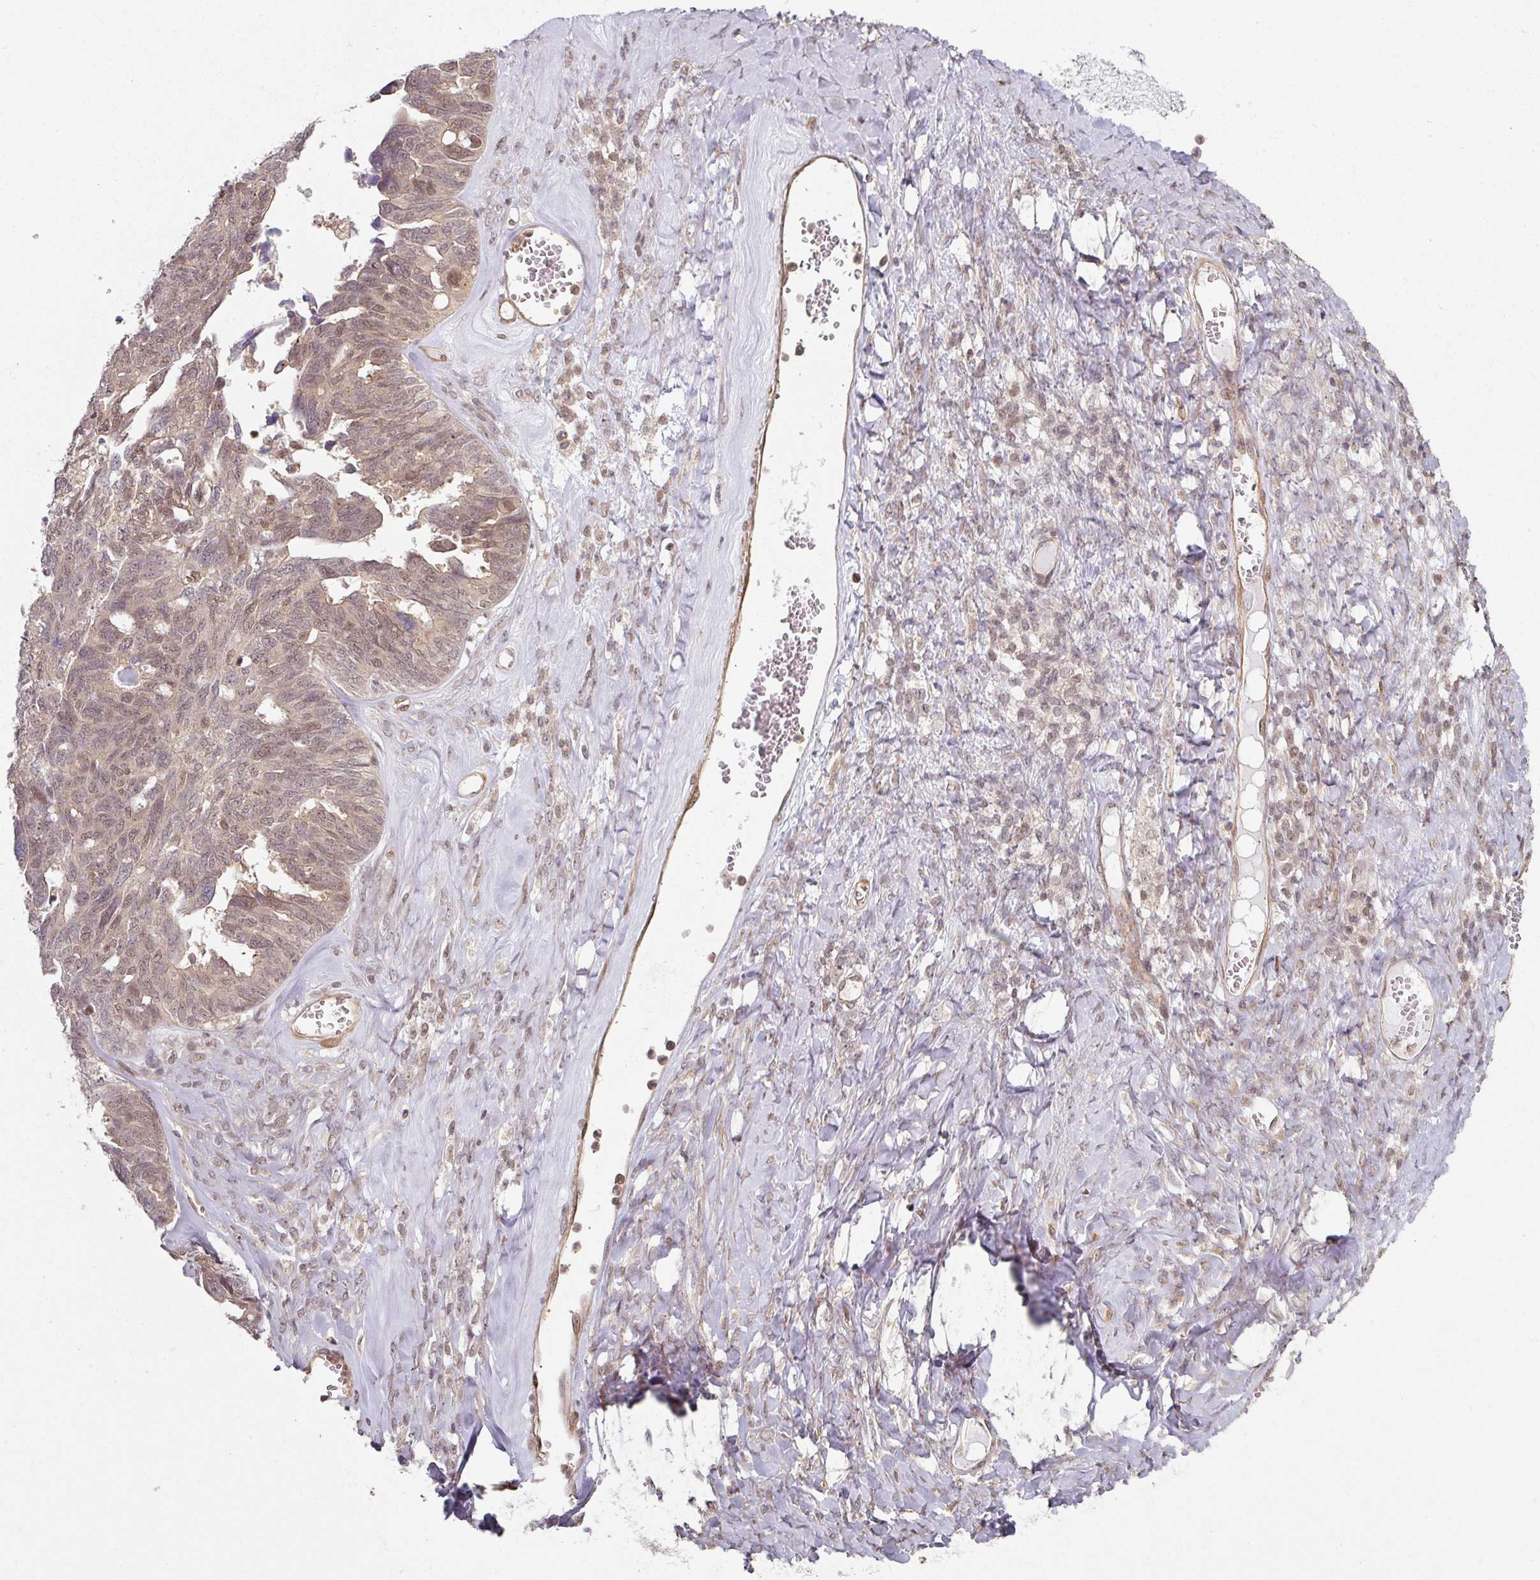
{"staining": {"intensity": "weak", "quantity": "25%-75%", "location": "nuclear"}, "tissue": "ovarian cancer", "cell_type": "Tumor cells", "image_type": "cancer", "snomed": [{"axis": "morphology", "description": "Cystadenocarcinoma, serous, NOS"}, {"axis": "topography", "description": "Ovary"}], "caption": "Ovarian cancer (serous cystadenocarcinoma) tissue demonstrates weak nuclear staining in approximately 25%-75% of tumor cells", "gene": "PSME3IP1", "patient": {"sex": "female", "age": 79}}